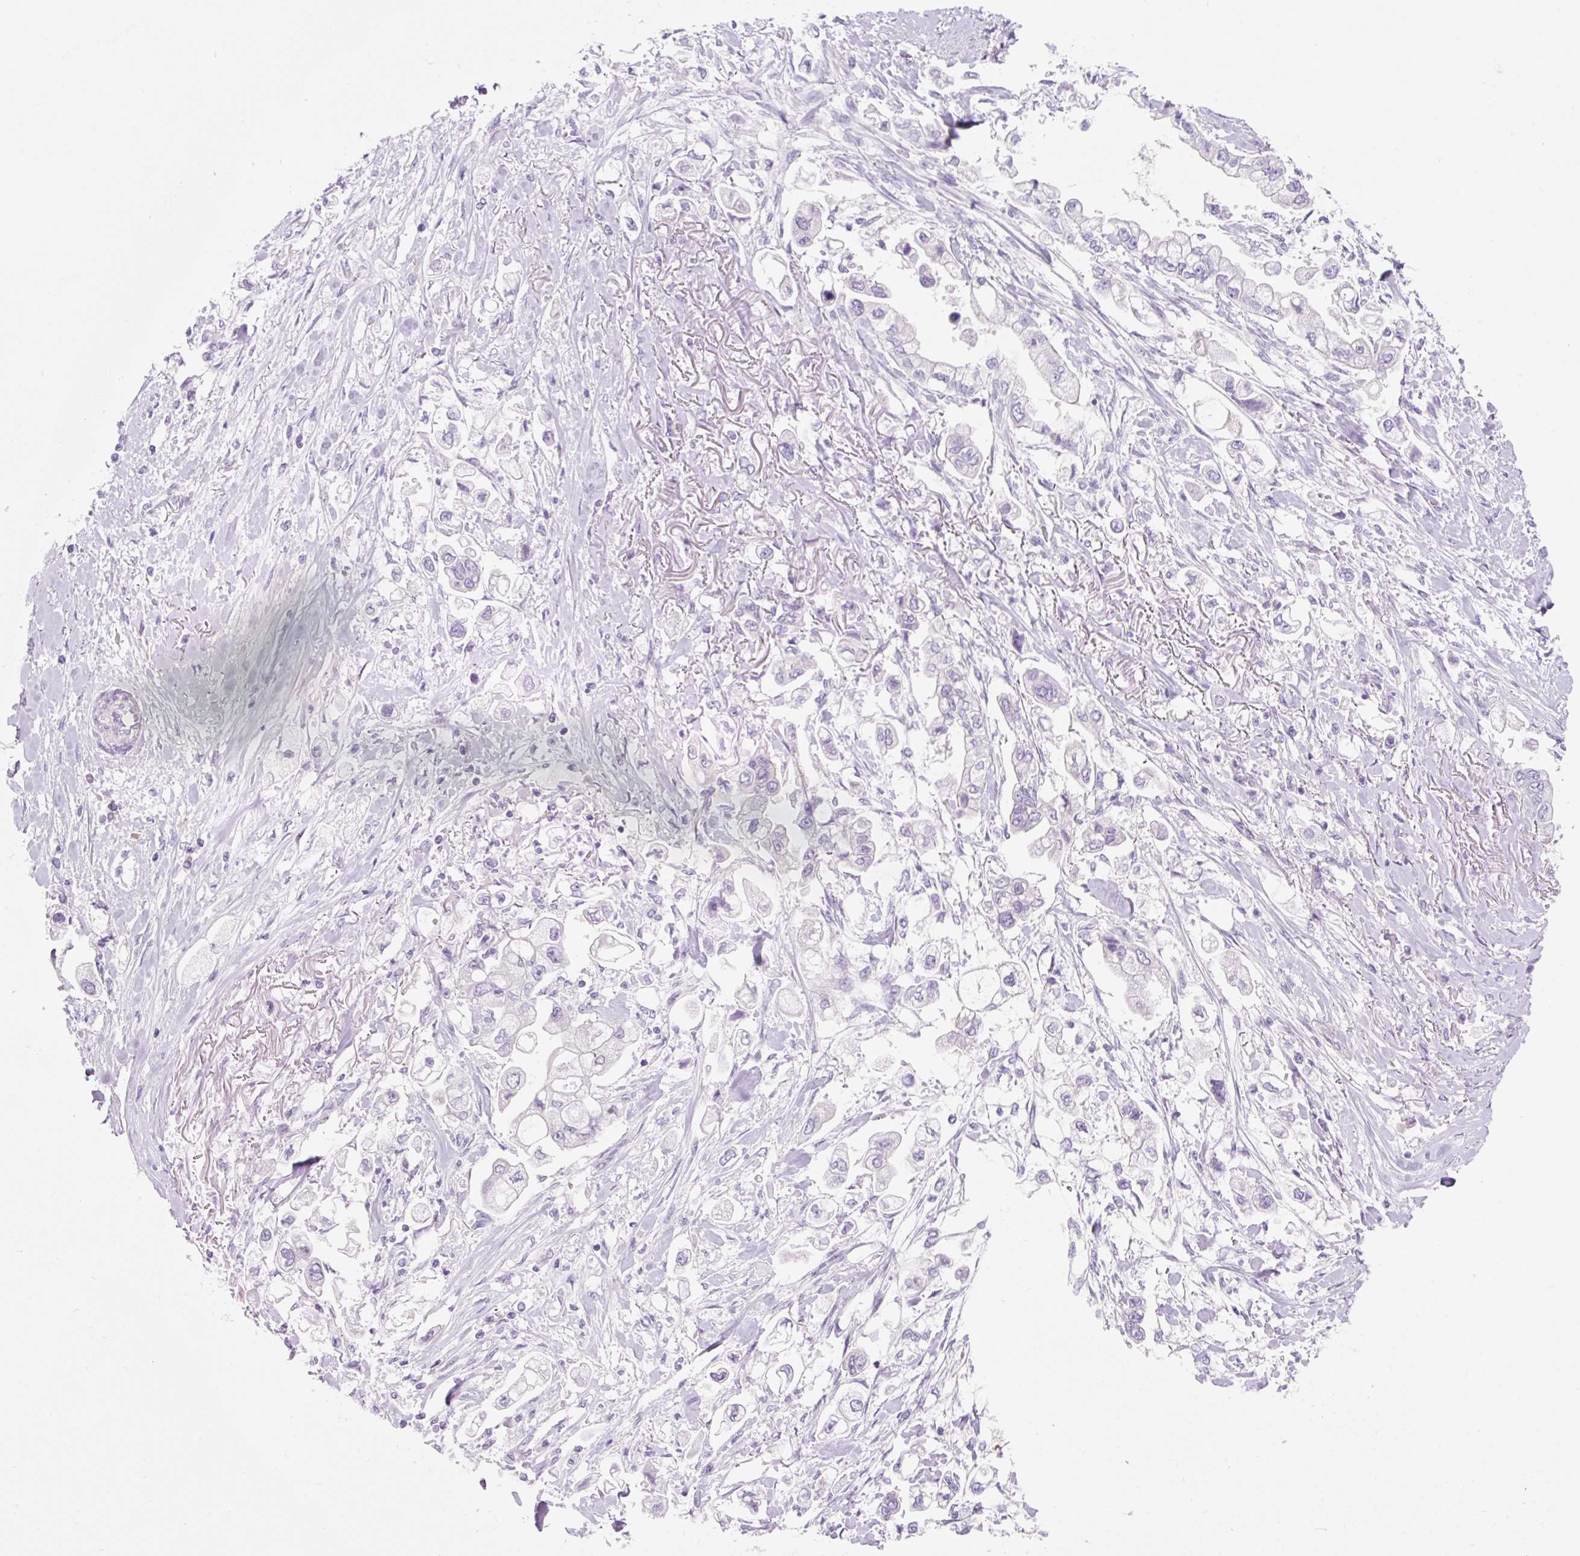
{"staining": {"intensity": "negative", "quantity": "none", "location": "none"}, "tissue": "stomach cancer", "cell_type": "Tumor cells", "image_type": "cancer", "snomed": [{"axis": "morphology", "description": "Adenocarcinoma, NOS"}, {"axis": "topography", "description": "Stomach"}], "caption": "A micrograph of human stomach adenocarcinoma is negative for staining in tumor cells. Brightfield microscopy of immunohistochemistry stained with DAB (3,3'-diaminobenzidine) (brown) and hematoxylin (blue), captured at high magnification.", "gene": "CELF6", "patient": {"sex": "male", "age": 62}}